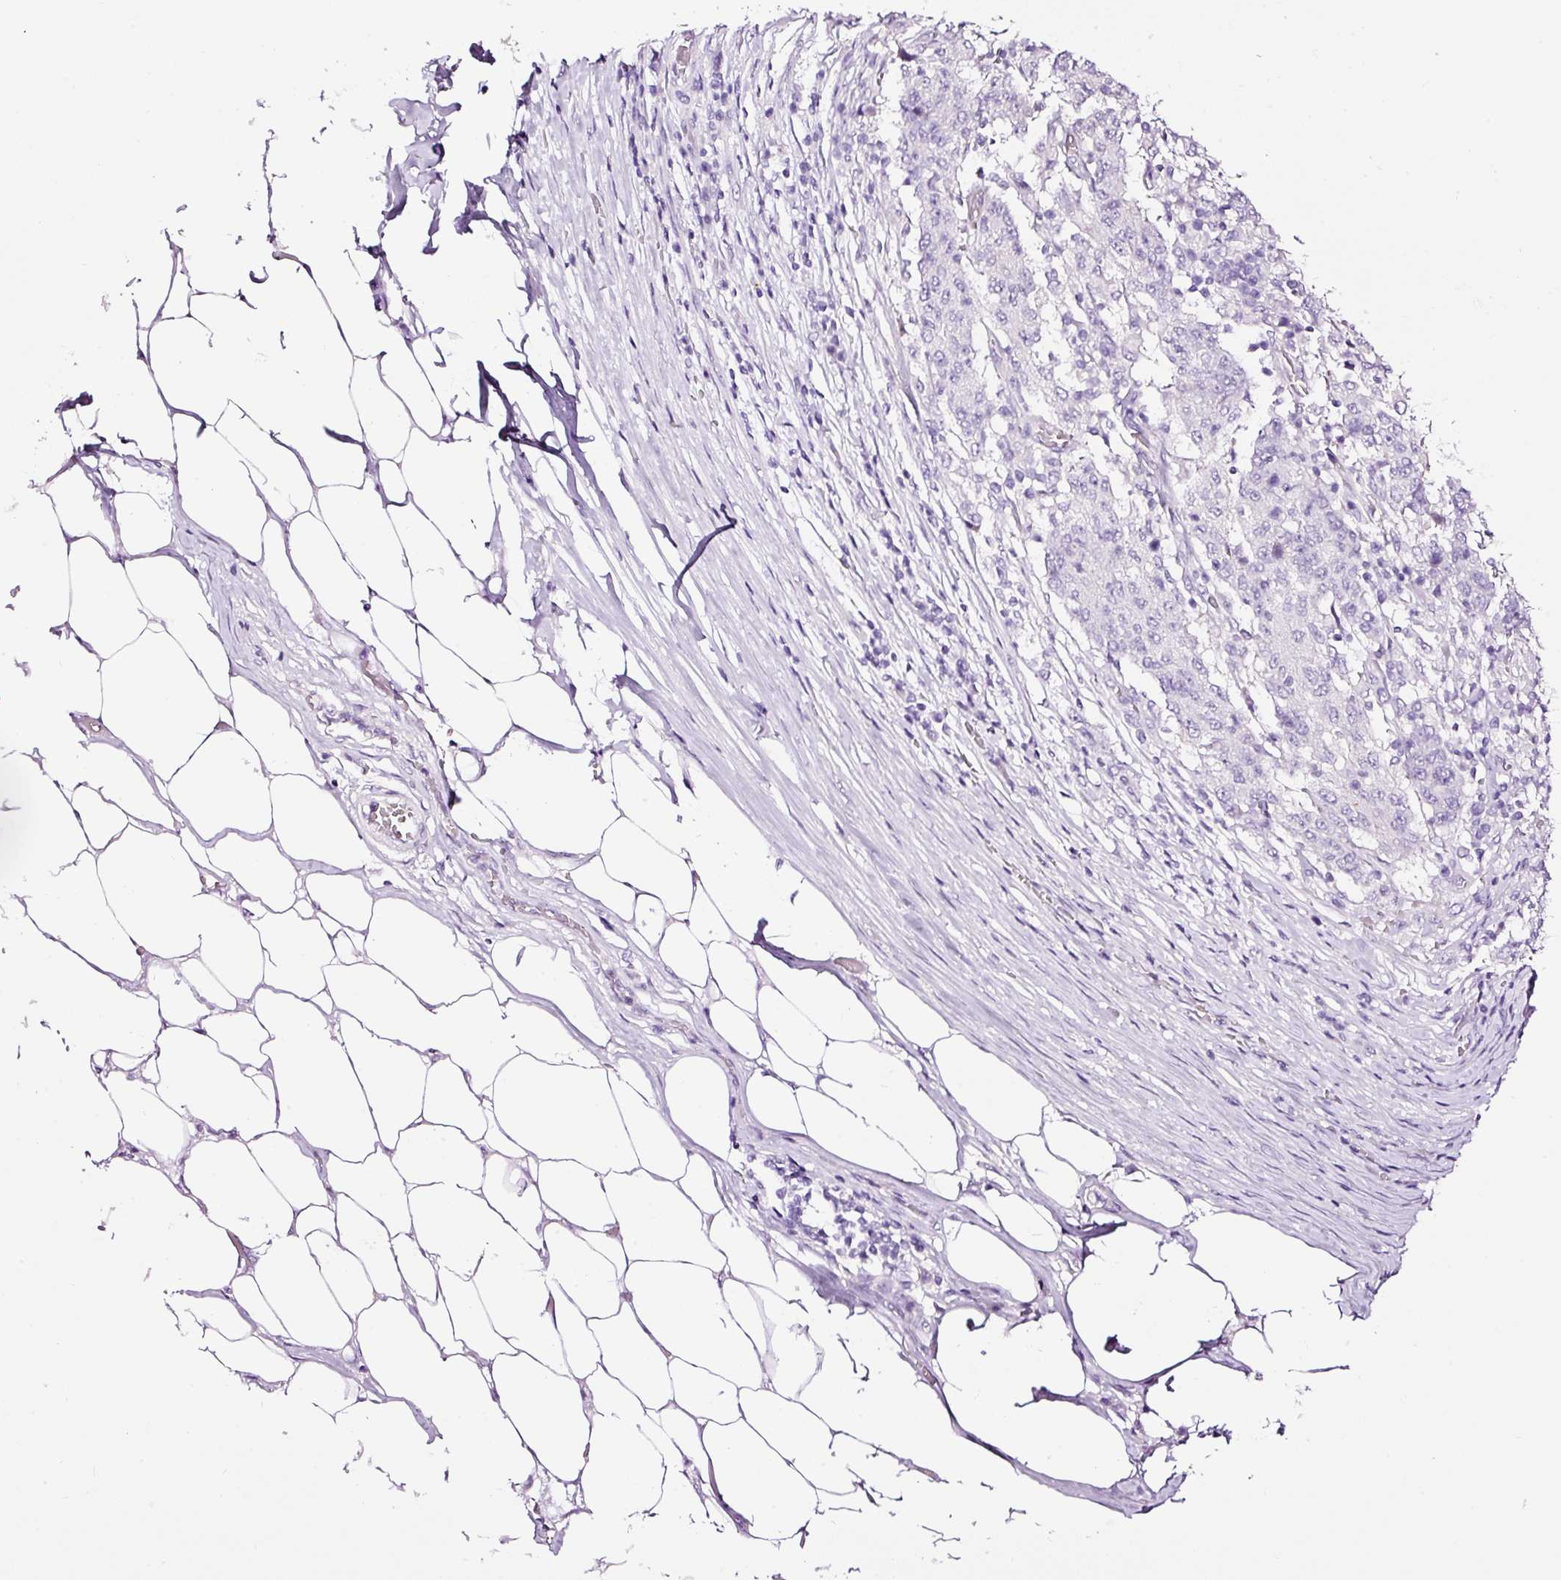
{"staining": {"intensity": "negative", "quantity": "none", "location": "none"}, "tissue": "stomach cancer", "cell_type": "Tumor cells", "image_type": "cancer", "snomed": [{"axis": "morphology", "description": "Adenocarcinoma, NOS"}, {"axis": "topography", "description": "Stomach"}], "caption": "Immunohistochemistry (IHC) image of neoplastic tissue: stomach cancer (adenocarcinoma) stained with DAB displays no significant protein positivity in tumor cells.", "gene": "PAM", "patient": {"sex": "male", "age": 59}}